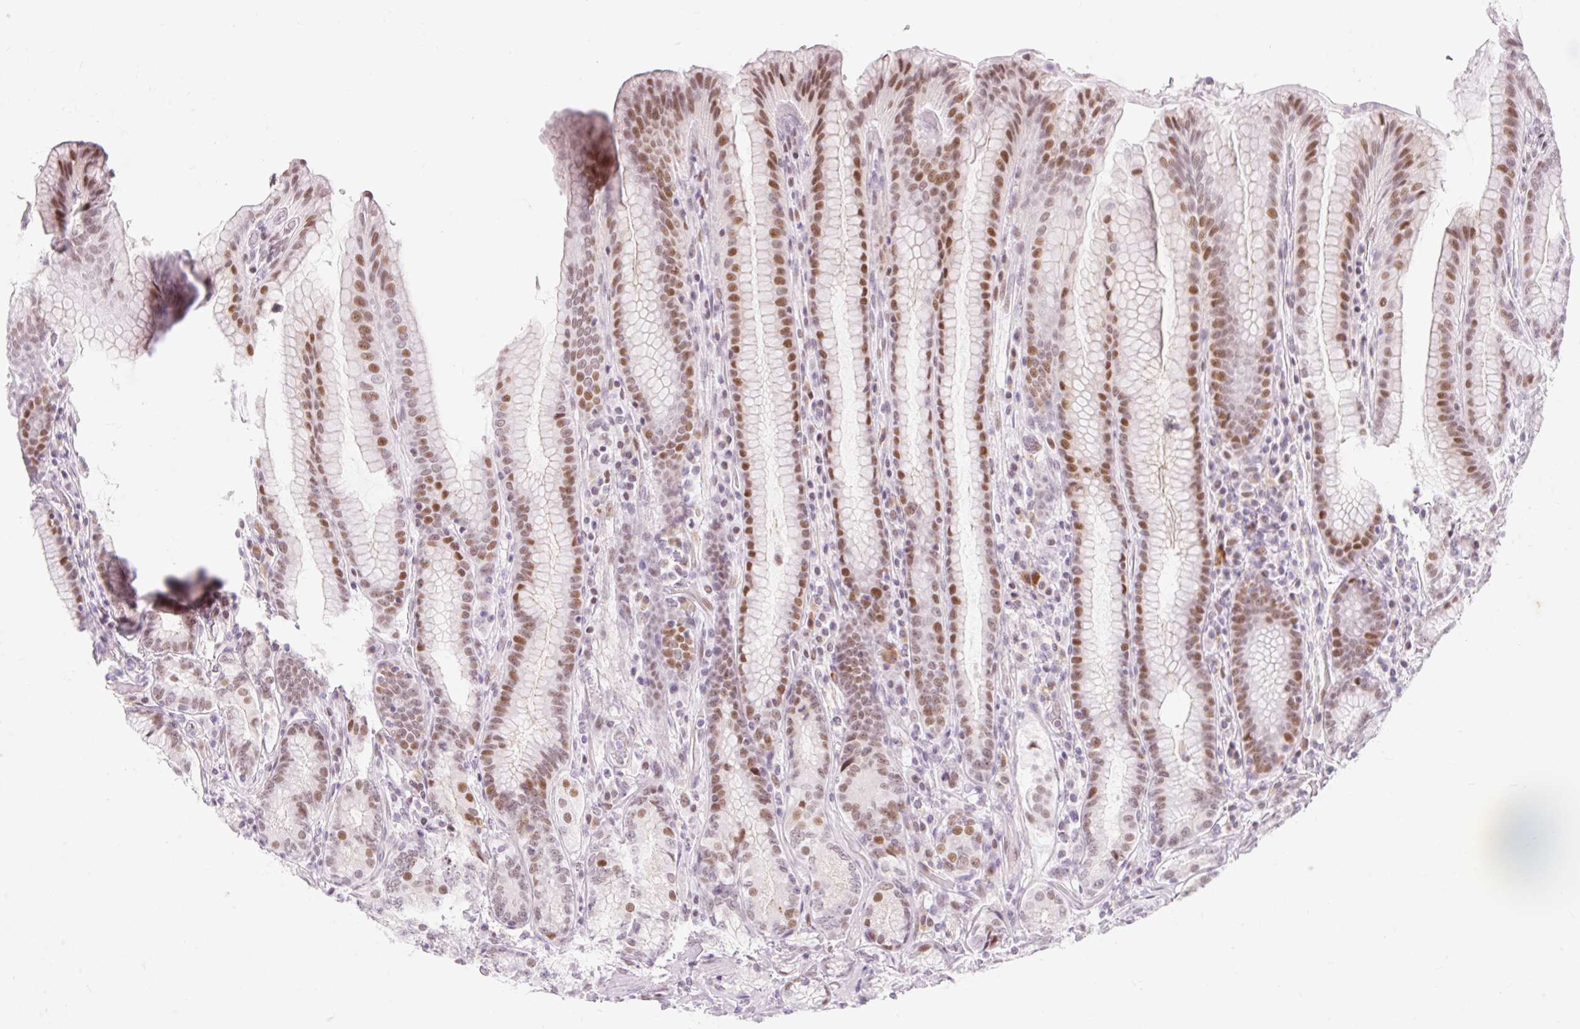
{"staining": {"intensity": "moderate", "quantity": "25%-75%", "location": "nuclear"}, "tissue": "stomach", "cell_type": "Glandular cells", "image_type": "normal", "snomed": [{"axis": "morphology", "description": "Normal tissue, NOS"}, {"axis": "topography", "description": "Stomach, upper"}, {"axis": "topography", "description": "Stomach, lower"}], "caption": "Immunohistochemistry of normal human stomach exhibits medium levels of moderate nuclear positivity in approximately 25%-75% of glandular cells. The staining was performed using DAB (3,3'-diaminobenzidine), with brown indicating positive protein expression. Nuclei are stained blue with hematoxylin.", "gene": "H2BW1", "patient": {"sex": "female", "age": 76}}